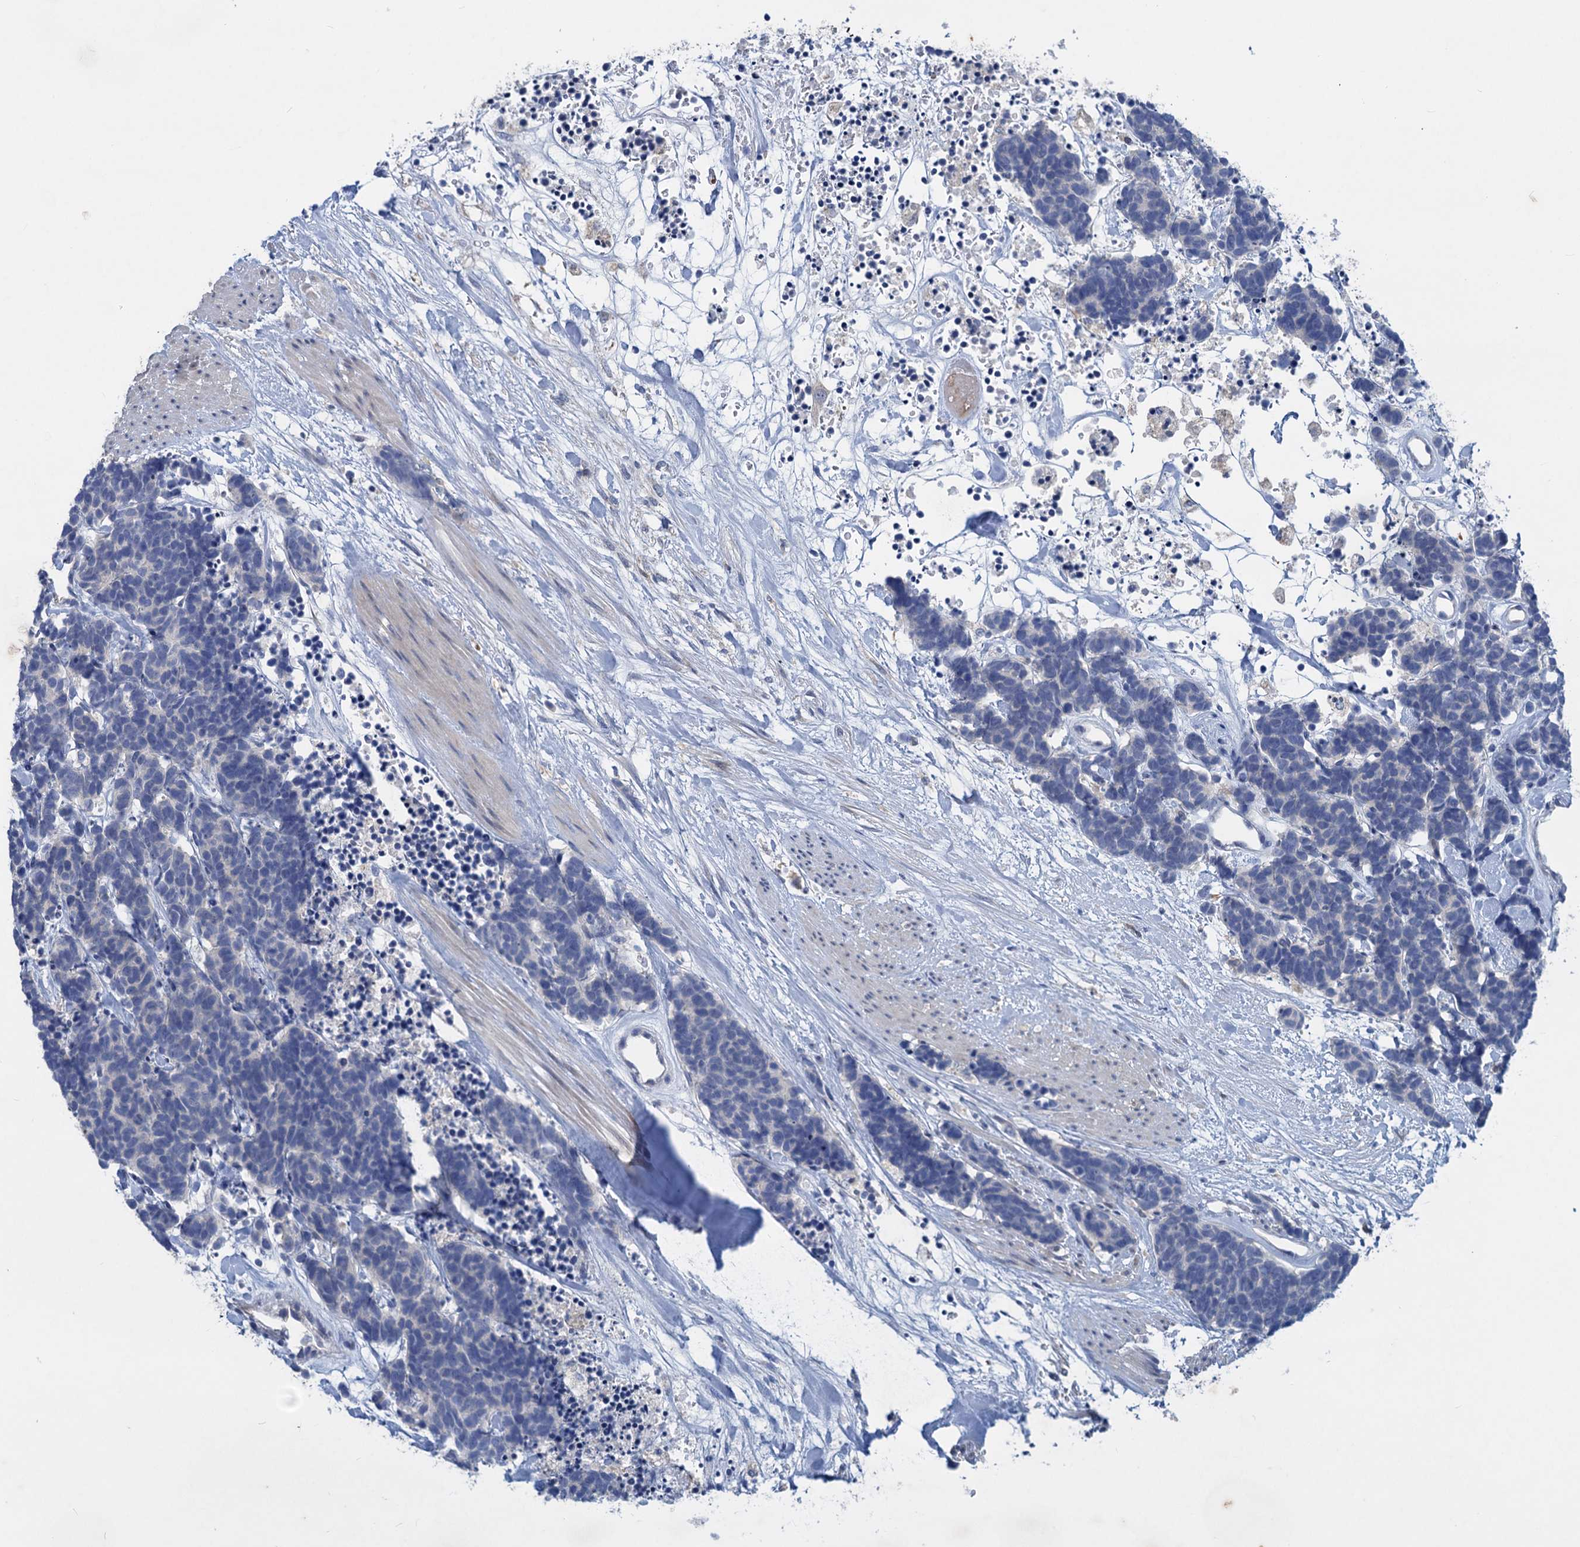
{"staining": {"intensity": "negative", "quantity": "none", "location": "none"}, "tissue": "carcinoid", "cell_type": "Tumor cells", "image_type": "cancer", "snomed": [{"axis": "morphology", "description": "Carcinoma, NOS"}, {"axis": "morphology", "description": "Carcinoid, malignant, NOS"}, {"axis": "topography", "description": "Urinary bladder"}], "caption": "An immunohistochemistry photomicrograph of carcinoma is shown. There is no staining in tumor cells of carcinoma.", "gene": "RTKN2", "patient": {"sex": "male", "age": 57}}